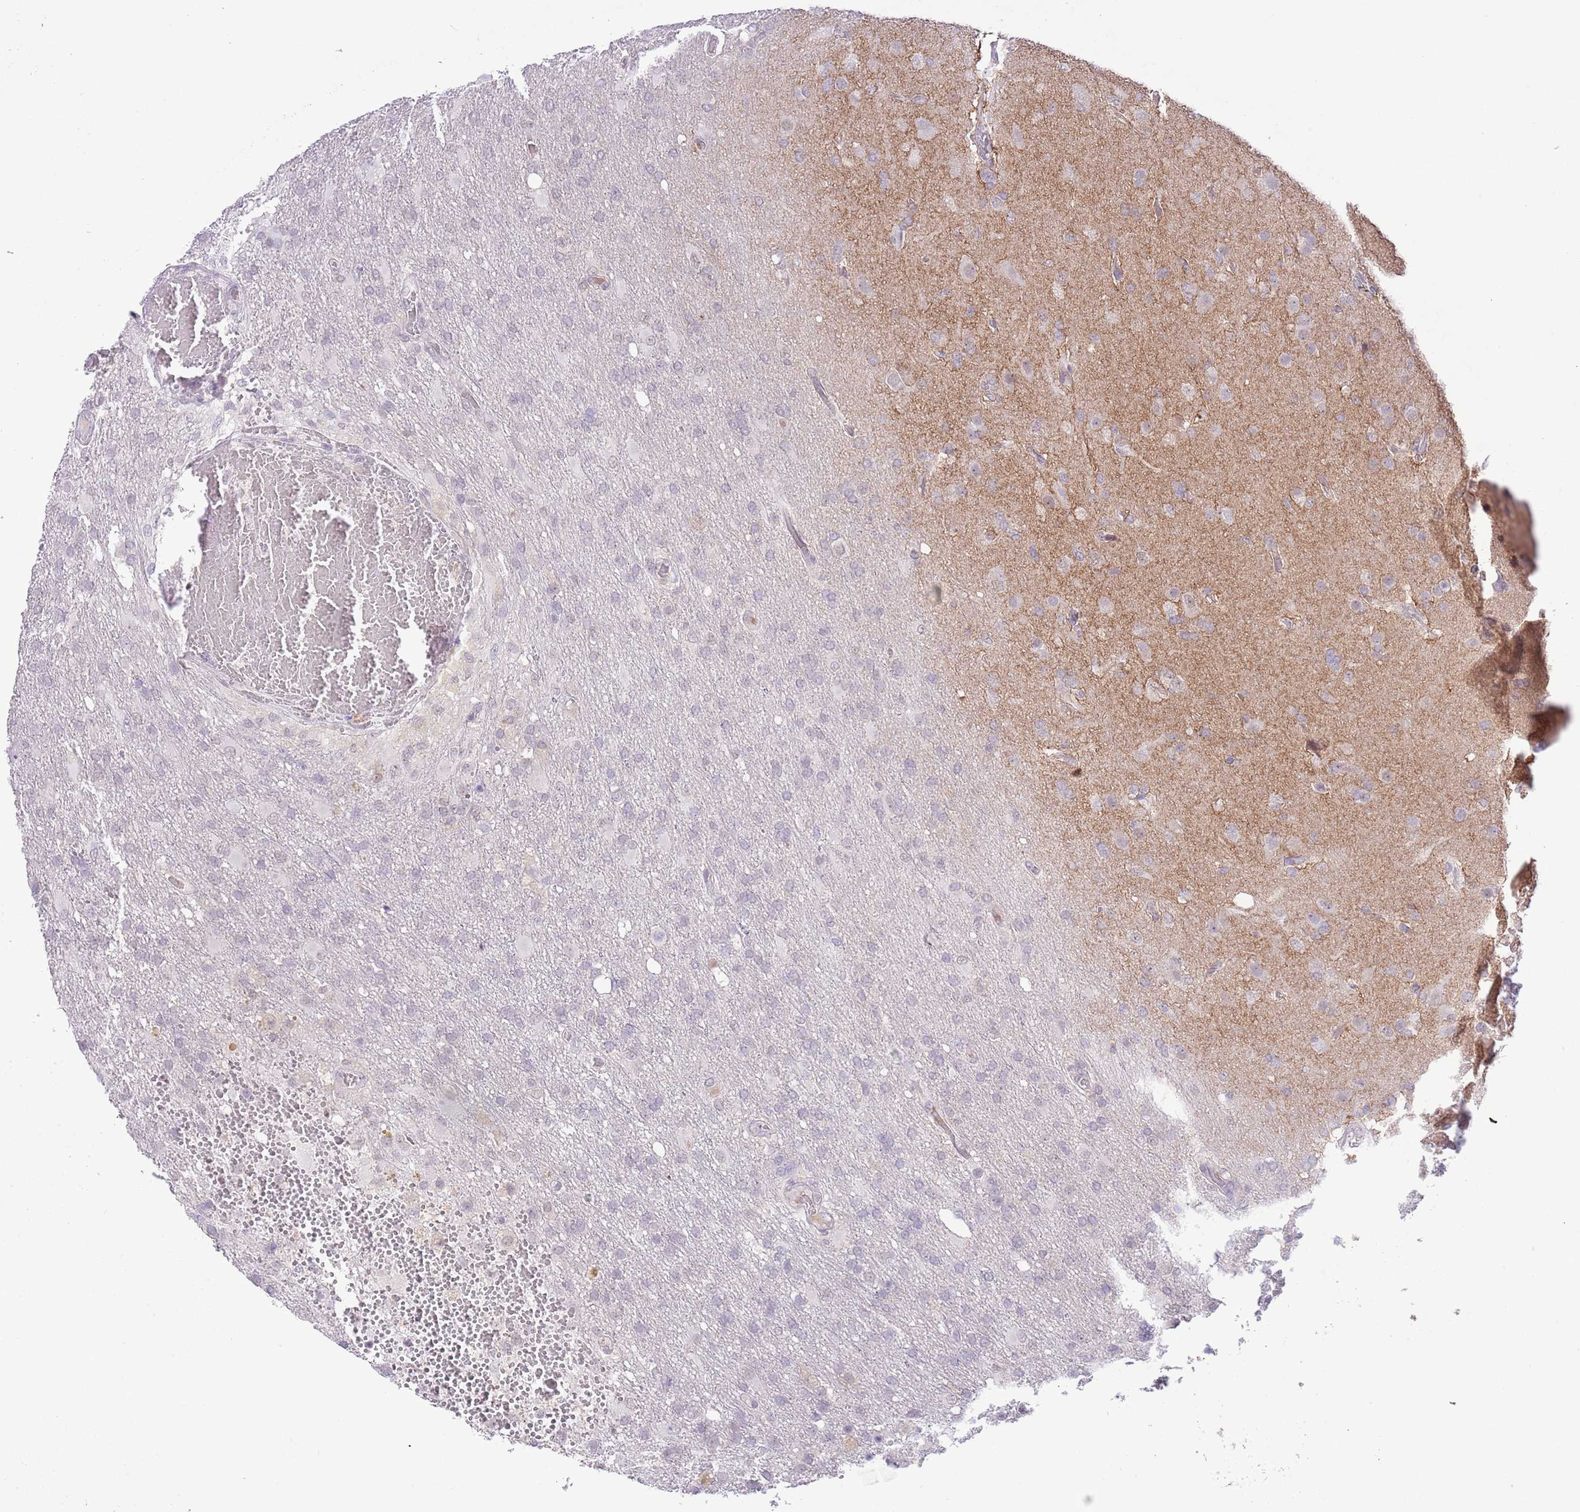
{"staining": {"intensity": "negative", "quantity": "none", "location": "none"}, "tissue": "glioma", "cell_type": "Tumor cells", "image_type": "cancer", "snomed": [{"axis": "morphology", "description": "Glioma, malignant, High grade"}, {"axis": "topography", "description": "Brain"}], "caption": "Glioma was stained to show a protein in brown. There is no significant staining in tumor cells.", "gene": "MIDN", "patient": {"sex": "female", "age": 74}}